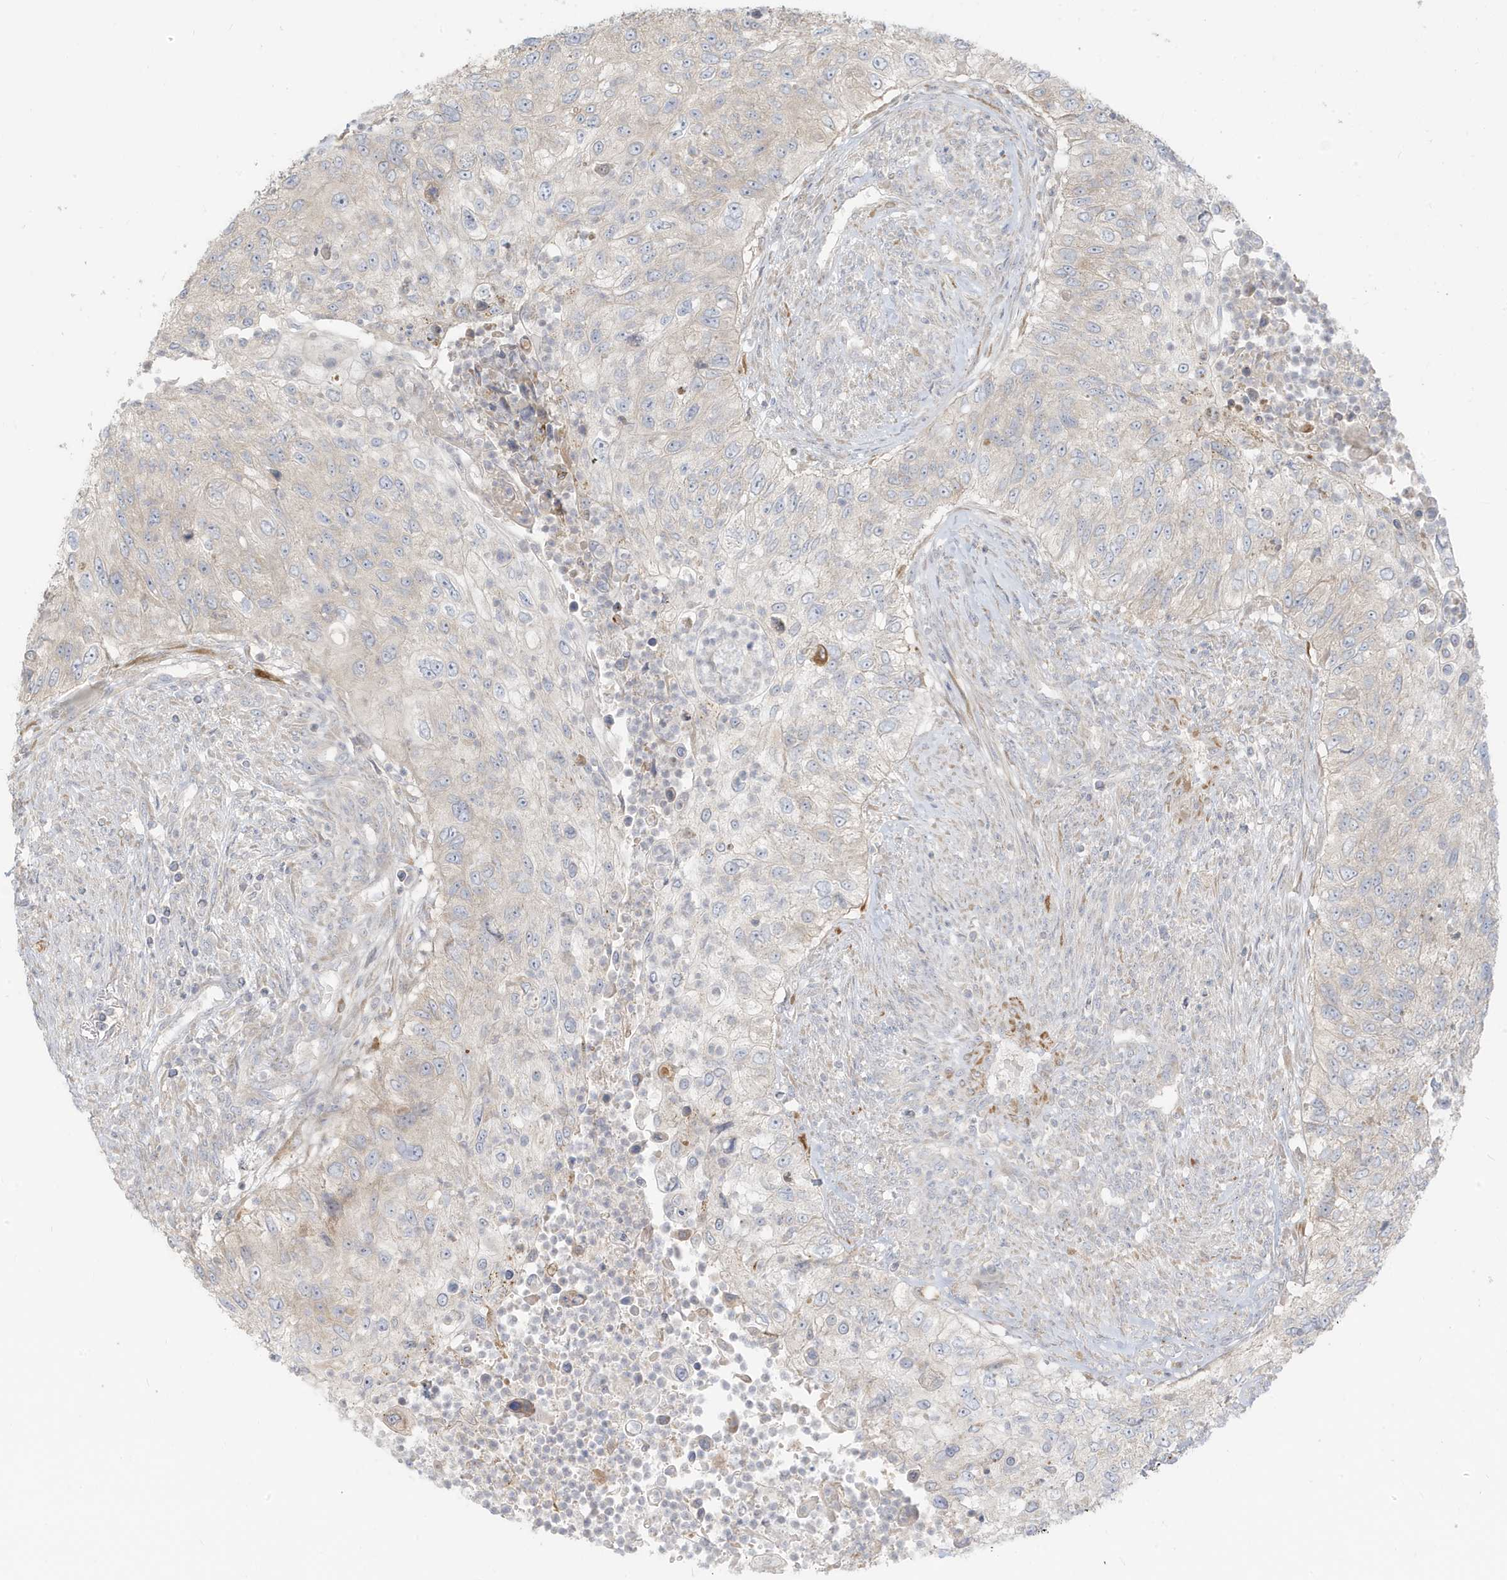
{"staining": {"intensity": "negative", "quantity": "none", "location": "none"}, "tissue": "urothelial cancer", "cell_type": "Tumor cells", "image_type": "cancer", "snomed": [{"axis": "morphology", "description": "Urothelial carcinoma, High grade"}, {"axis": "topography", "description": "Urinary bladder"}], "caption": "A photomicrograph of urothelial cancer stained for a protein demonstrates no brown staining in tumor cells.", "gene": "MCOLN1", "patient": {"sex": "female", "age": 60}}